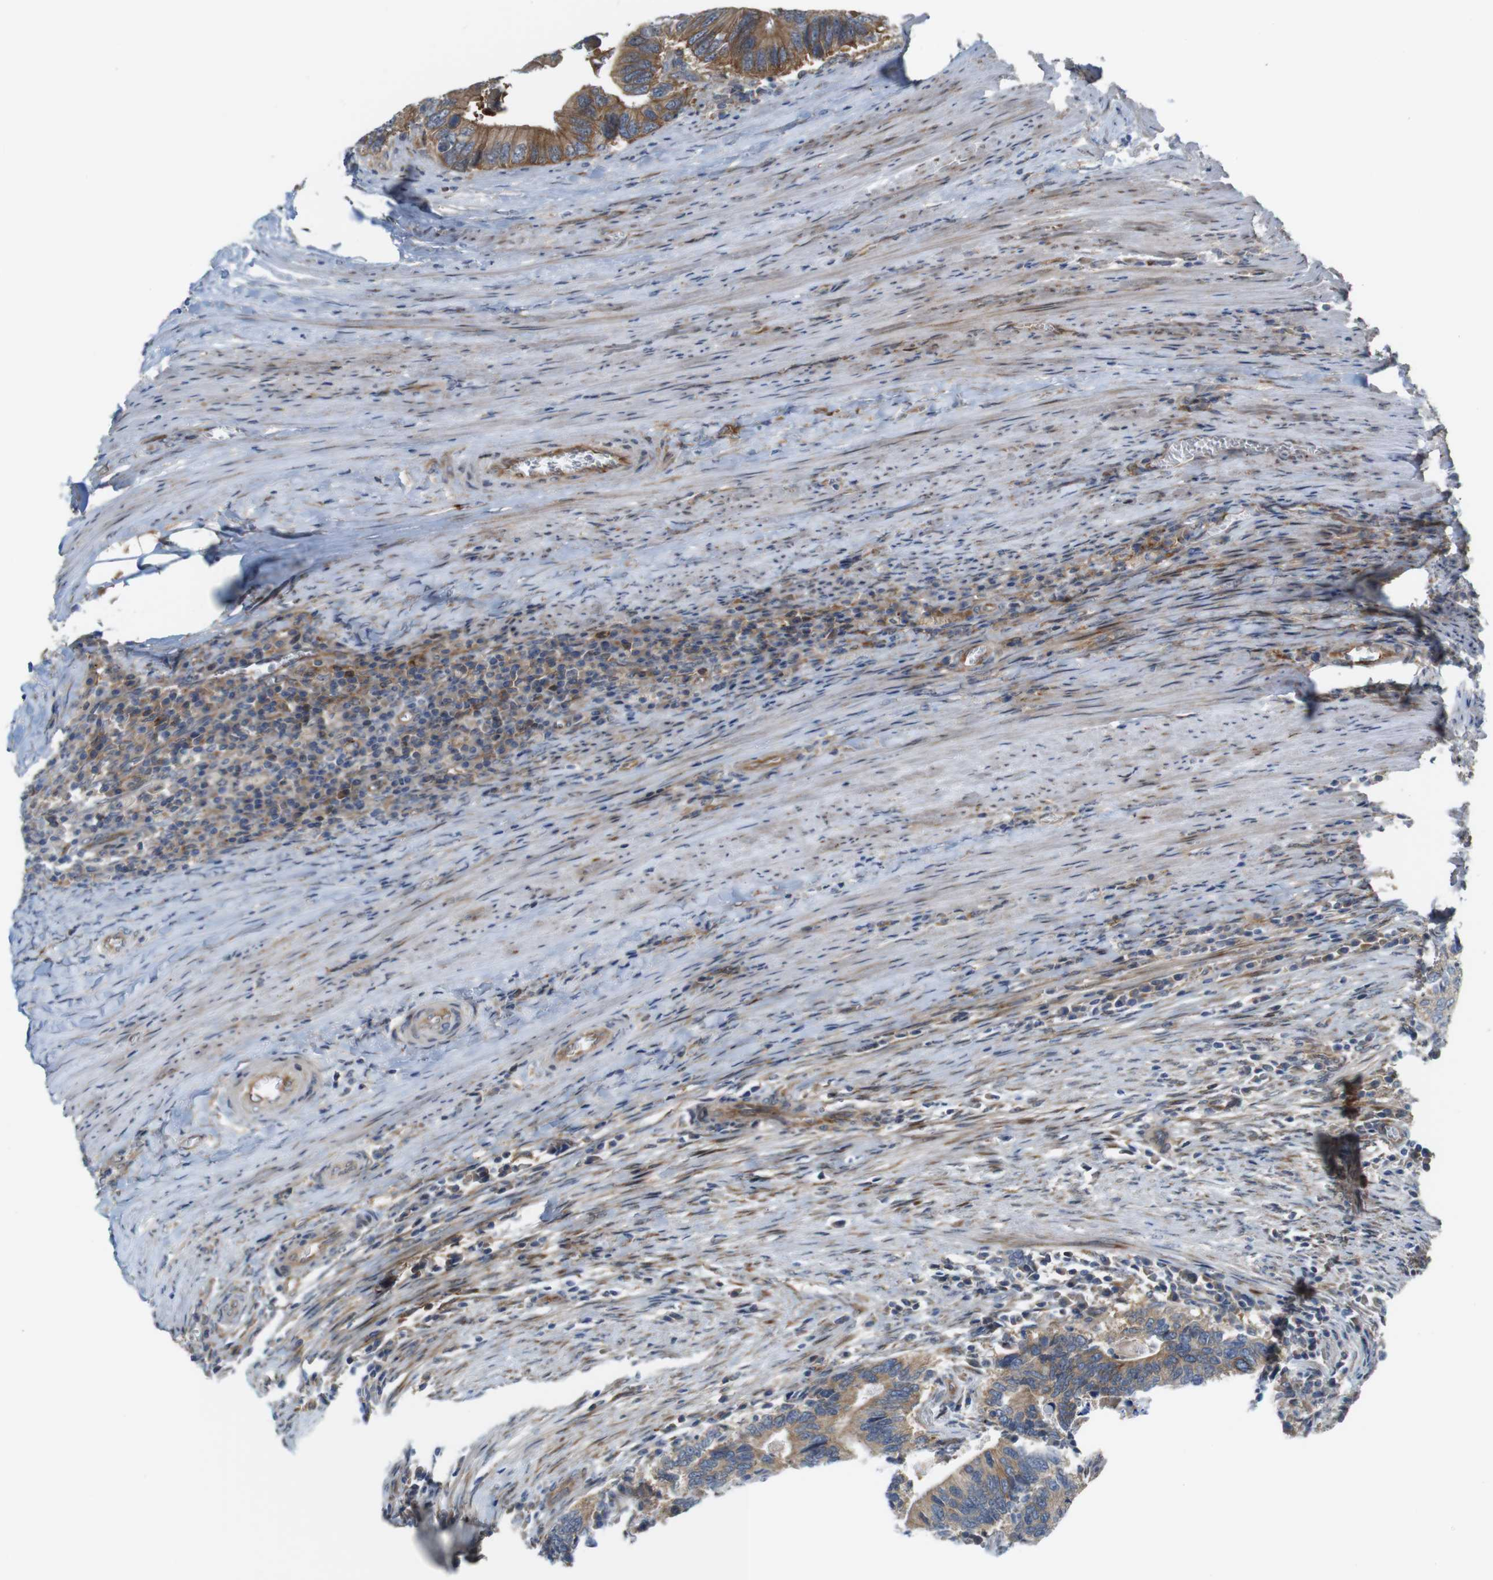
{"staining": {"intensity": "weak", "quantity": ">75%", "location": "cytoplasmic/membranous"}, "tissue": "colorectal cancer", "cell_type": "Tumor cells", "image_type": "cancer", "snomed": [{"axis": "morphology", "description": "Adenocarcinoma, NOS"}, {"axis": "topography", "description": "Colon"}], "caption": "An image showing weak cytoplasmic/membranous expression in approximately >75% of tumor cells in adenocarcinoma (colorectal), as visualized by brown immunohistochemical staining.", "gene": "PCOLCE2", "patient": {"sex": "male", "age": 72}}